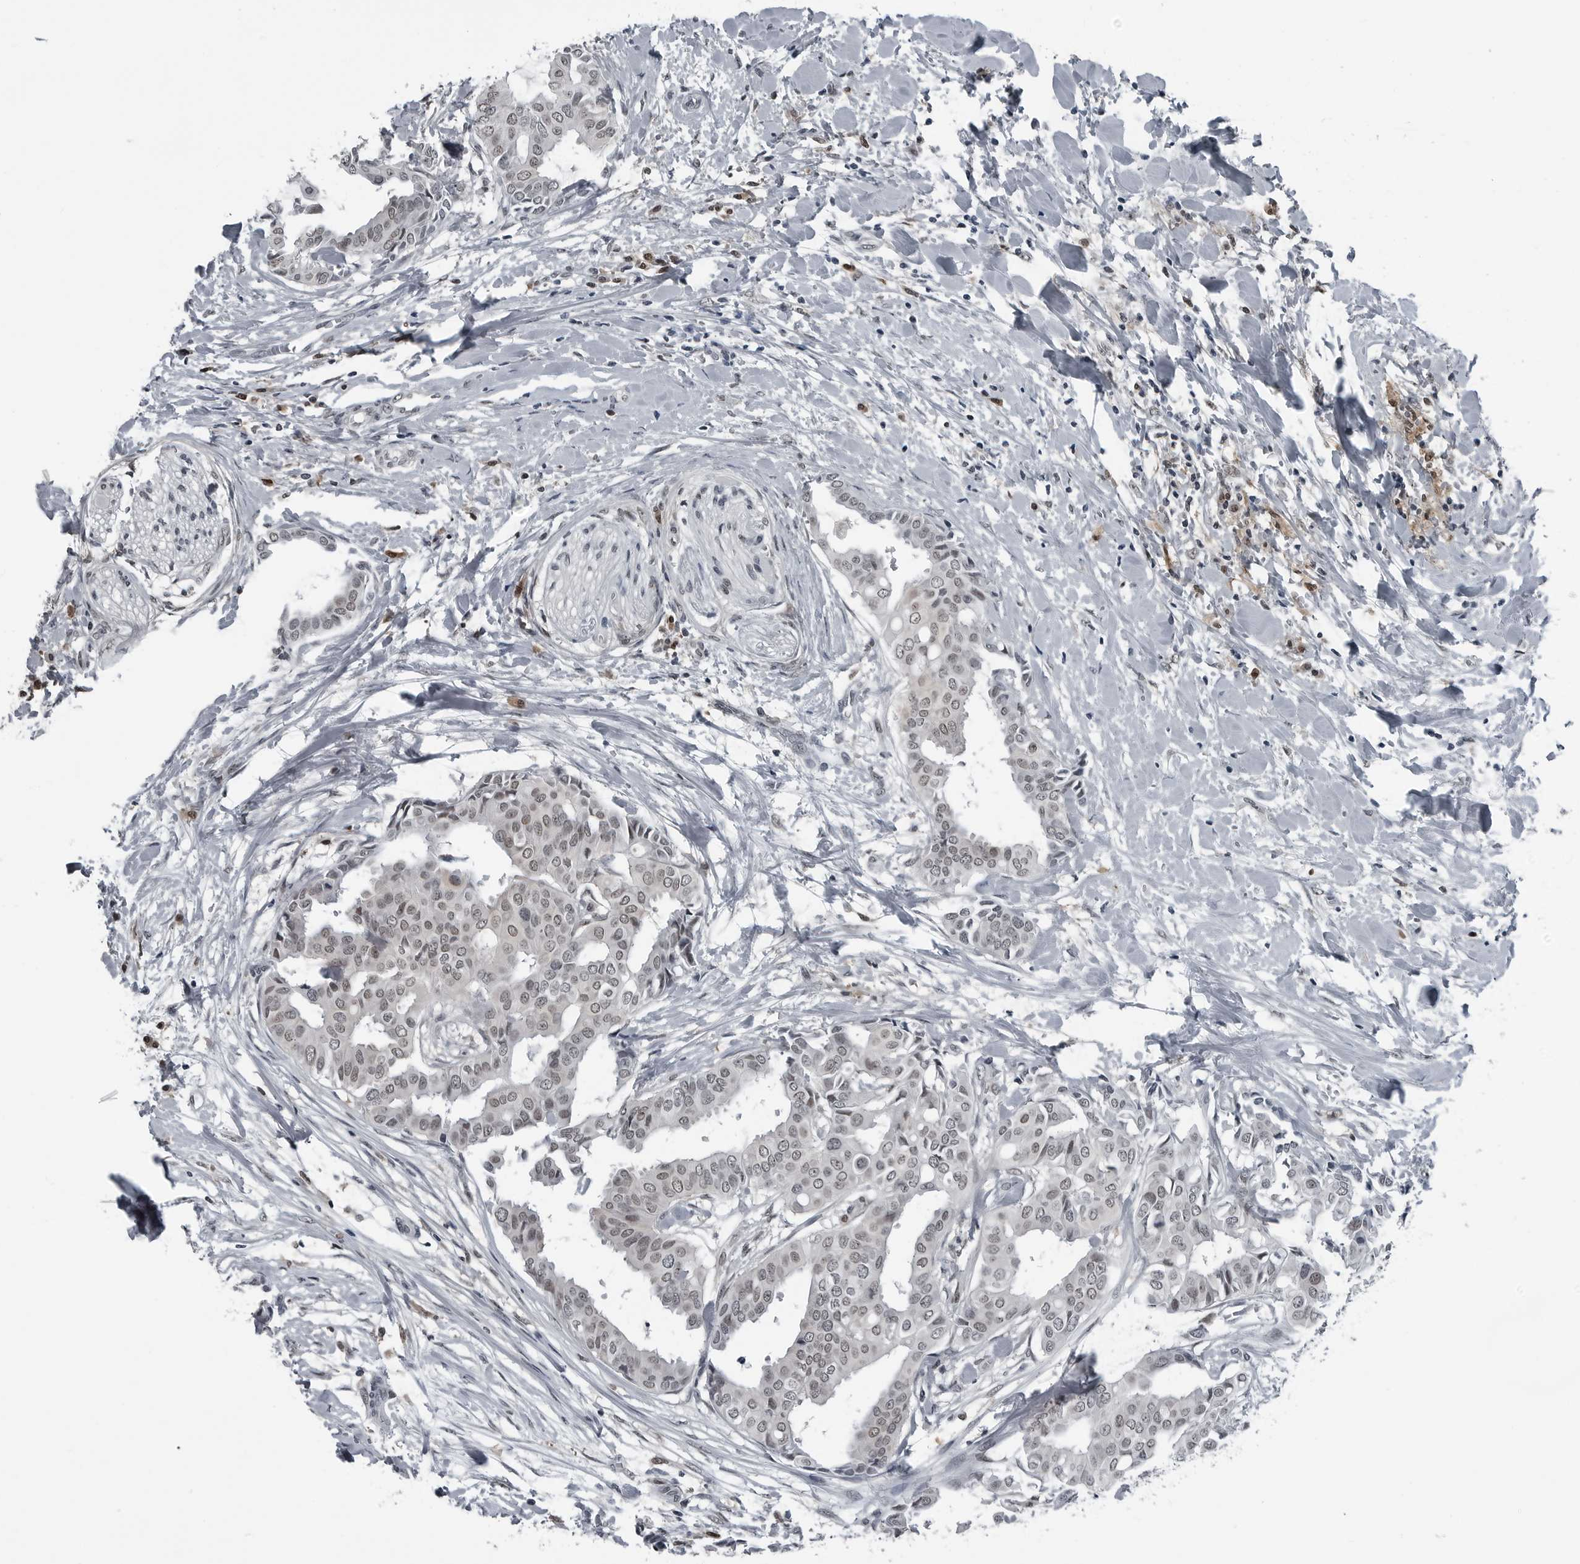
{"staining": {"intensity": "weak", "quantity": ">75%", "location": "nuclear"}, "tissue": "head and neck cancer", "cell_type": "Tumor cells", "image_type": "cancer", "snomed": [{"axis": "morphology", "description": "Adenocarcinoma, NOS"}, {"axis": "topography", "description": "Salivary gland"}, {"axis": "topography", "description": "Head-Neck"}], "caption": "Tumor cells reveal low levels of weak nuclear expression in about >75% of cells in adenocarcinoma (head and neck).", "gene": "AKR1A1", "patient": {"sex": "female", "age": 59}}